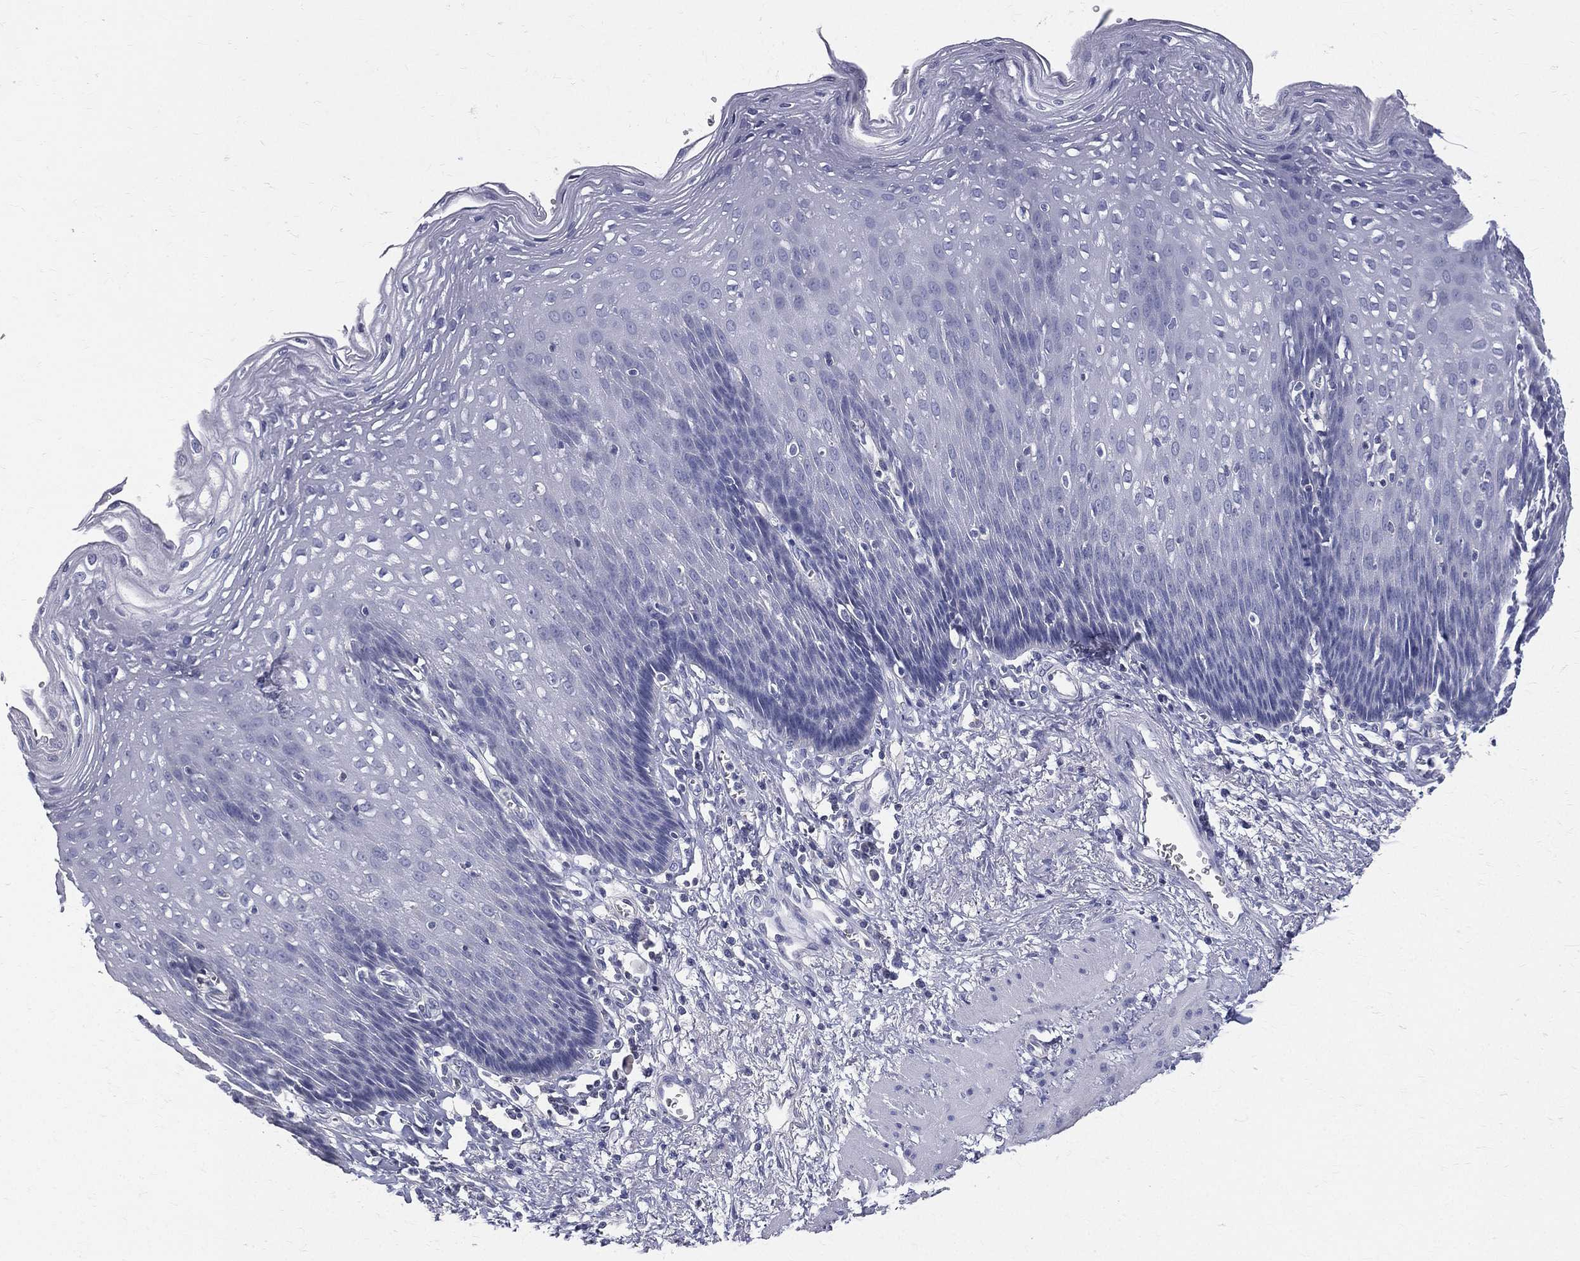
{"staining": {"intensity": "negative", "quantity": "none", "location": "none"}, "tissue": "esophagus", "cell_type": "Squamous epithelial cells", "image_type": "normal", "snomed": [{"axis": "morphology", "description": "Normal tissue, NOS"}, {"axis": "topography", "description": "Esophagus"}], "caption": "This micrograph is of benign esophagus stained with immunohistochemistry to label a protein in brown with the nuclei are counter-stained blue. There is no staining in squamous epithelial cells. (Brightfield microscopy of DAB immunohistochemistry (IHC) at high magnification).", "gene": "ETNPPL", "patient": {"sex": "male", "age": 57}}